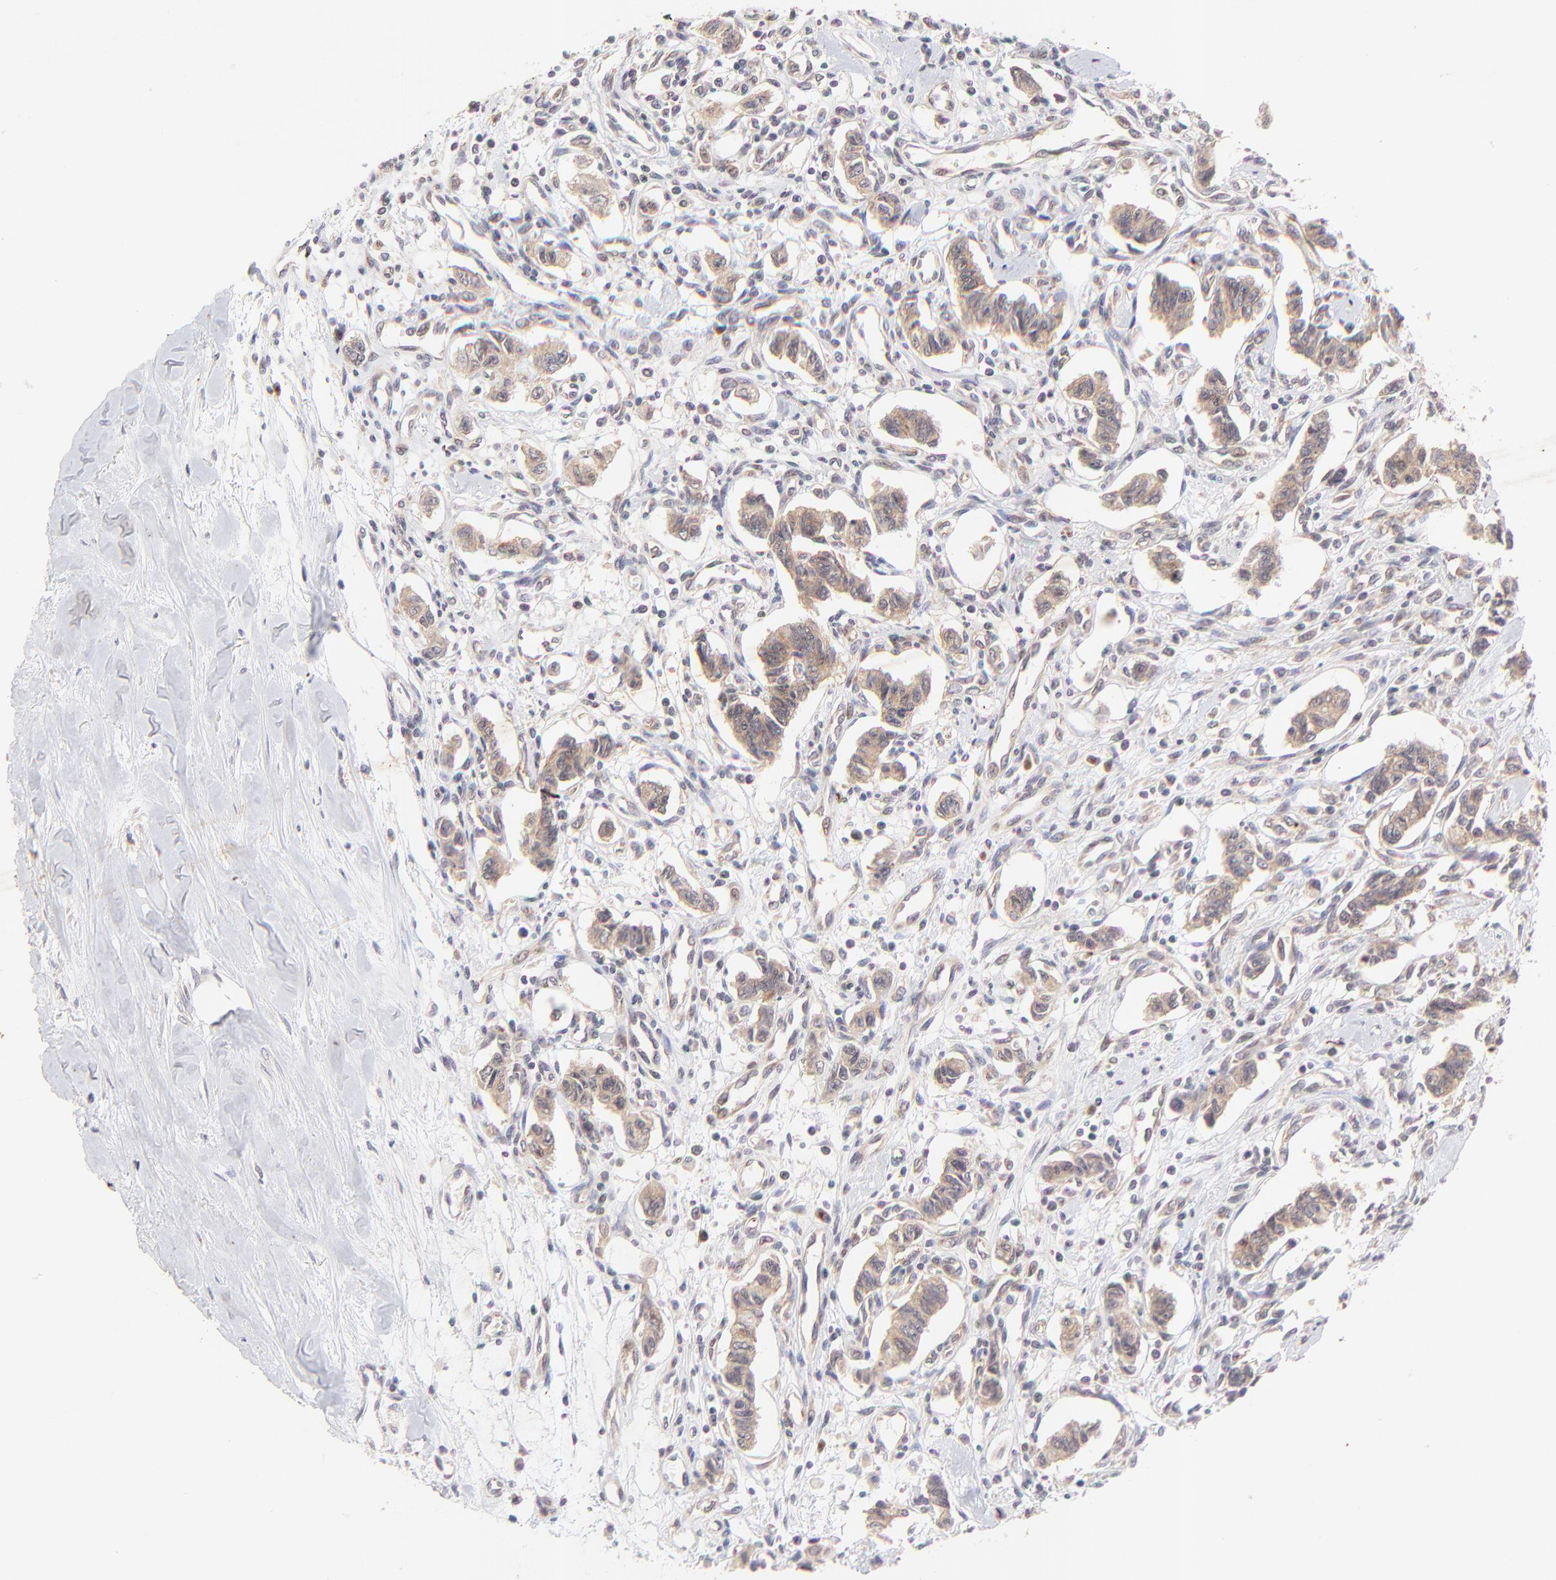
{"staining": {"intensity": "moderate", "quantity": ">75%", "location": "cytoplasmic/membranous"}, "tissue": "renal cancer", "cell_type": "Tumor cells", "image_type": "cancer", "snomed": [{"axis": "morphology", "description": "Carcinoid, malignant, NOS"}, {"axis": "topography", "description": "Kidney"}], "caption": "Human renal cancer stained with a protein marker displays moderate staining in tumor cells.", "gene": "TNRC6B", "patient": {"sex": "female", "age": 41}}